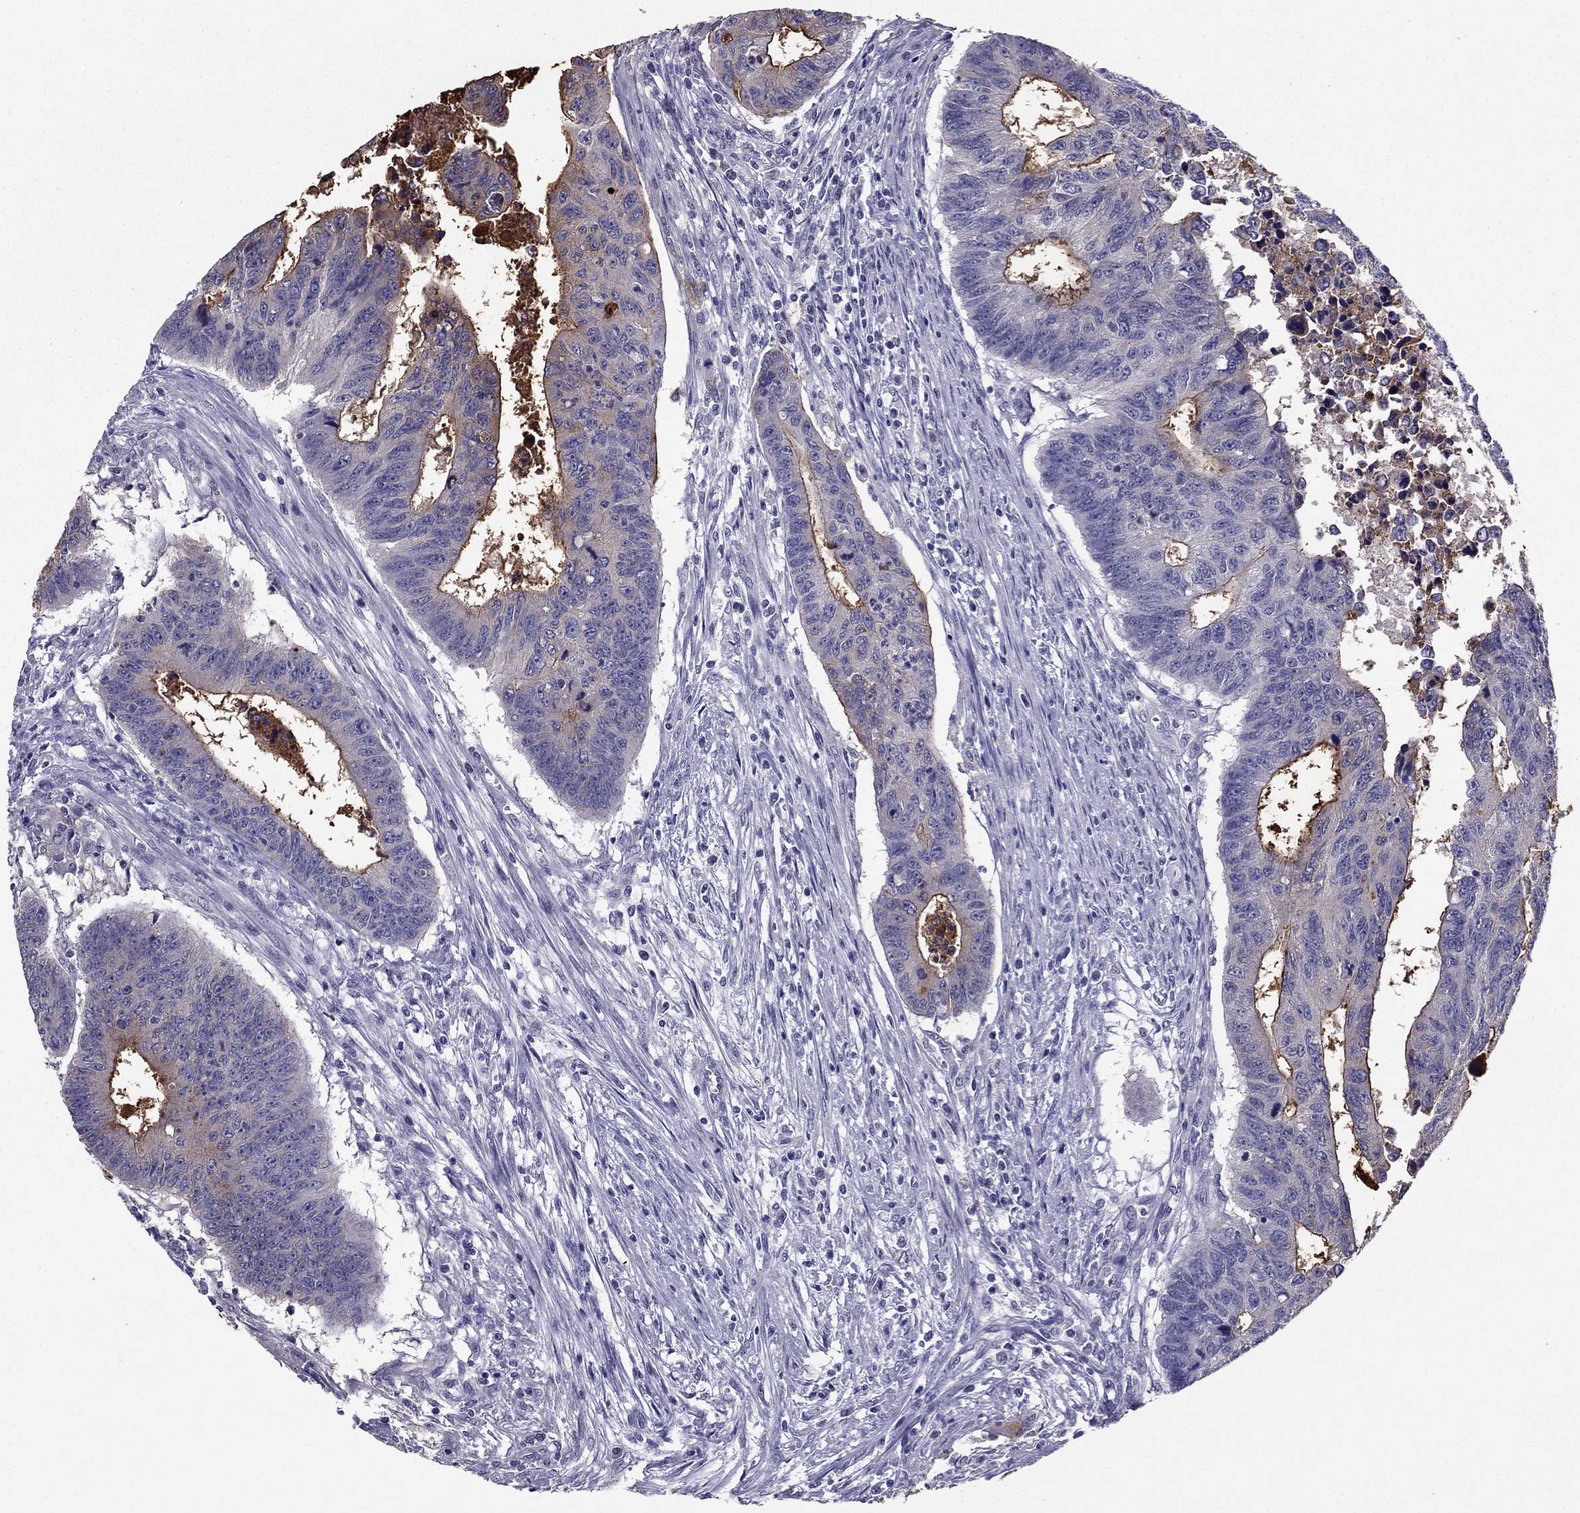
{"staining": {"intensity": "moderate", "quantity": "<25%", "location": "cytoplasmic/membranous"}, "tissue": "colorectal cancer", "cell_type": "Tumor cells", "image_type": "cancer", "snomed": [{"axis": "morphology", "description": "Adenocarcinoma, NOS"}, {"axis": "topography", "description": "Rectum"}], "caption": "A micrograph showing moderate cytoplasmic/membranous staining in approximately <25% of tumor cells in colorectal cancer (adenocarcinoma), as visualized by brown immunohistochemical staining.", "gene": "SCG5", "patient": {"sex": "female", "age": 85}}